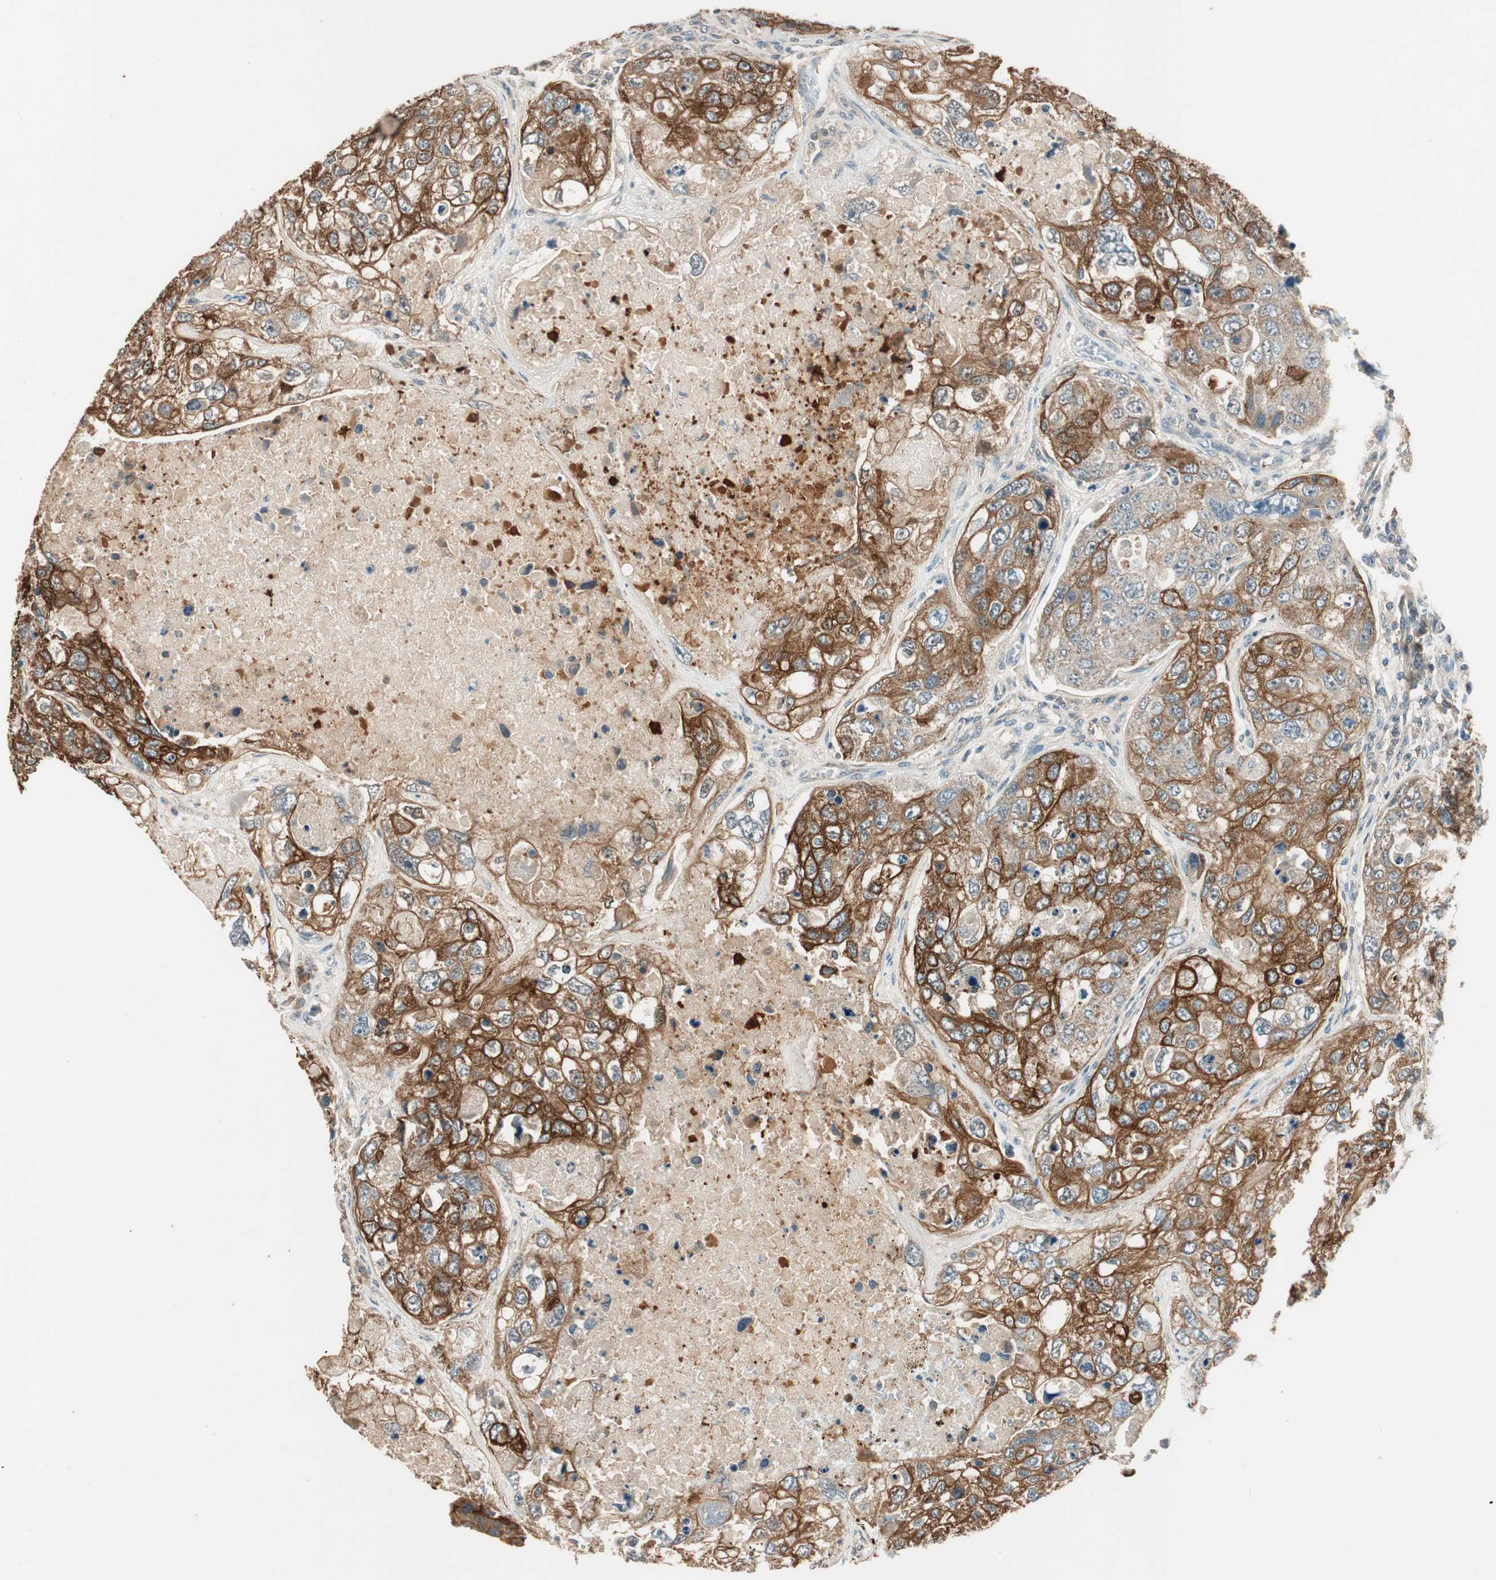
{"staining": {"intensity": "strong", "quantity": ">75%", "location": "cytoplasmic/membranous"}, "tissue": "urothelial cancer", "cell_type": "Tumor cells", "image_type": "cancer", "snomed": [{"axis": "morphology", "description": "Urothelial carcinoma, High grade"}, {"axis": "topography", "description": "Lymph node"}, {"axis": "topography", "description": "Urinary bladder"}], "caption": "High-grade urothelial carcinoma stained for a protein exhibits strong cytoplasmic/membranous positivity in tumor cells.", "gene": "TRIM21", "patient": {"sex": "male", "age": 51}}